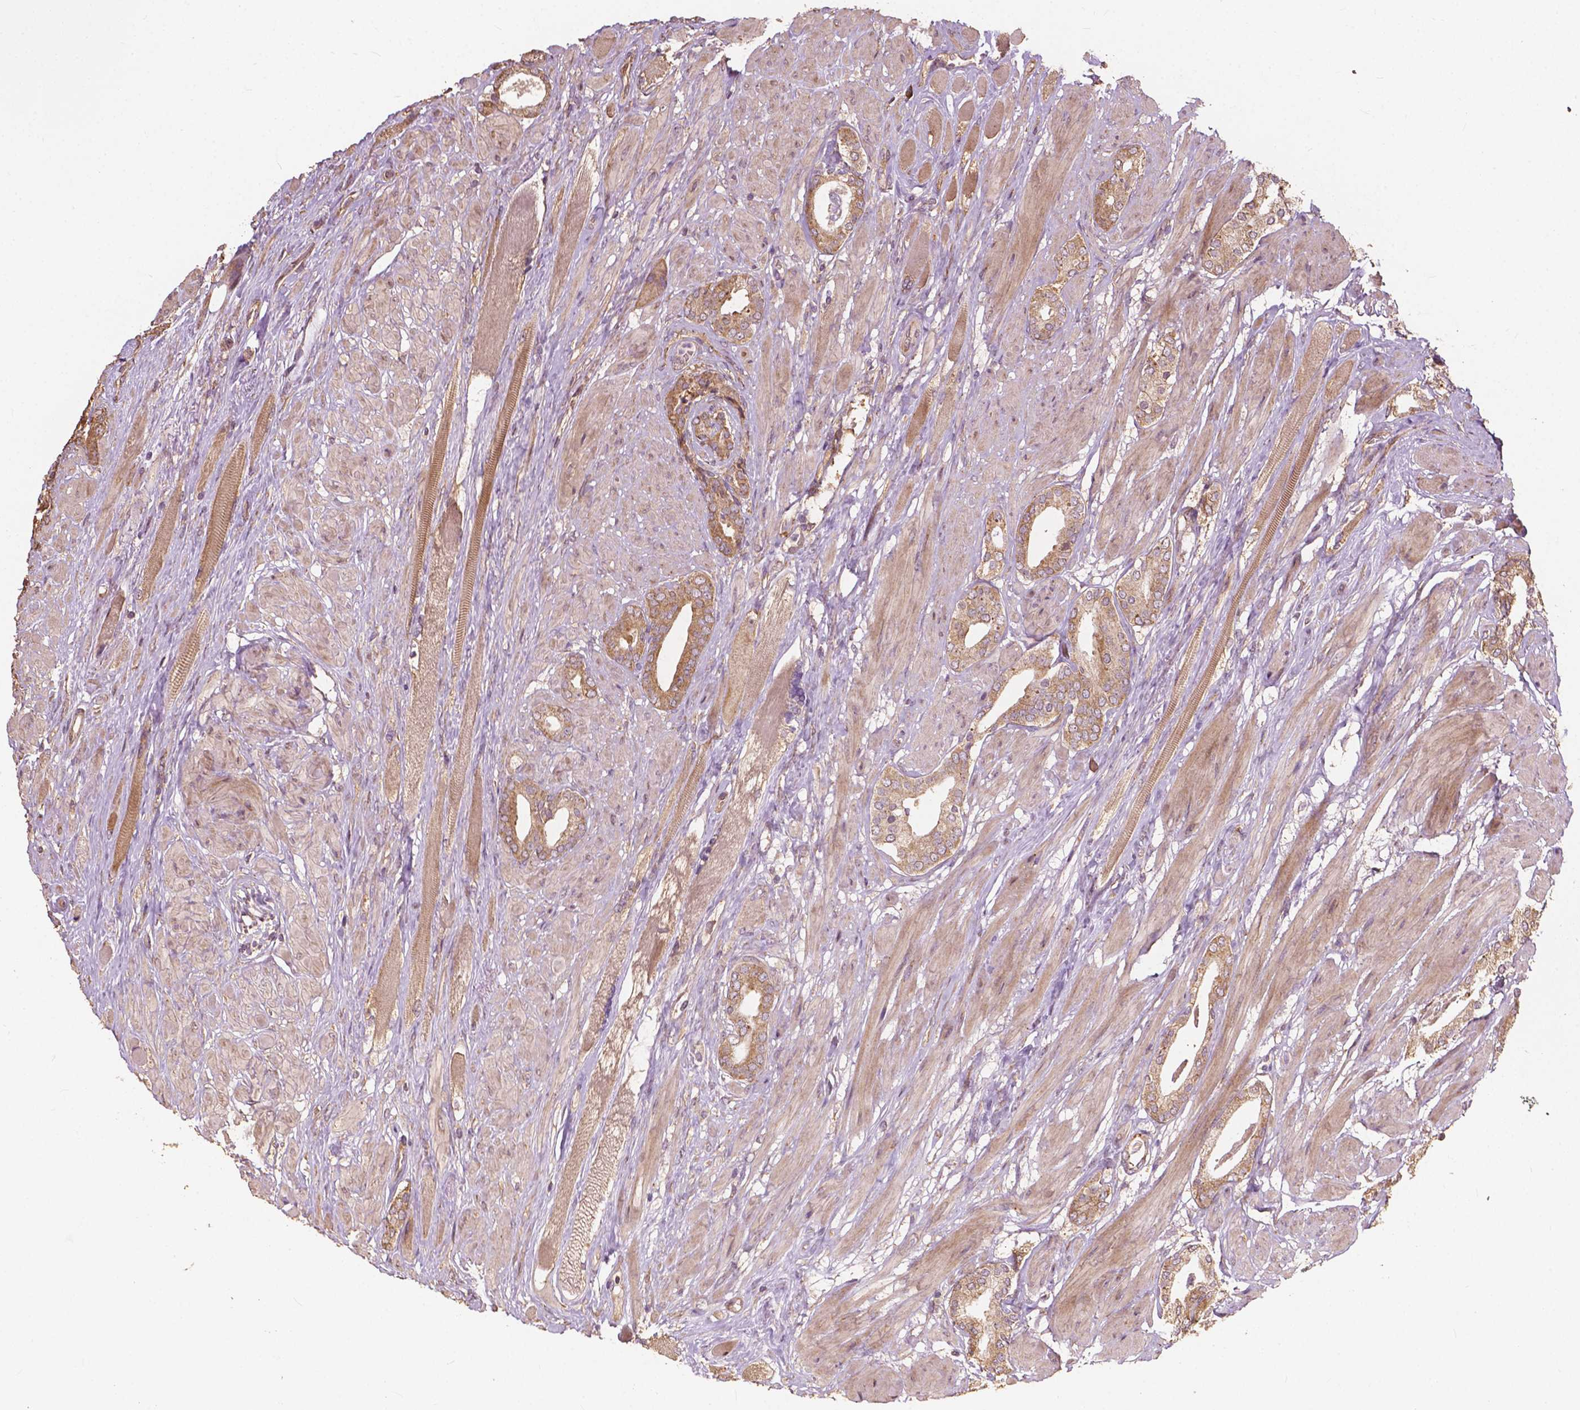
{"staining": {"intensity": "moderate", "quantity": ">75%", "location": "cytoplasmic/membranous"}, "tissue": "prostate cancer", "cell_type": "Tumor cells", "image_type": "cancer", "snomed": [{"axis": "morphology", "description": "Adenocarcinoma, High grade"}, {"axis": "topography", "description": "Prostate"}], "caption": "Moderate cytoplasmic/membranous positivity is present in about >75% of tumor cells in prostate cancer (high-grade adenocarcinoma). The protein of interest is shown in brown color, while the nuclei are stained blue.", "gene": "G3BP1", "patient": {"sex": "male", "age": 56}}